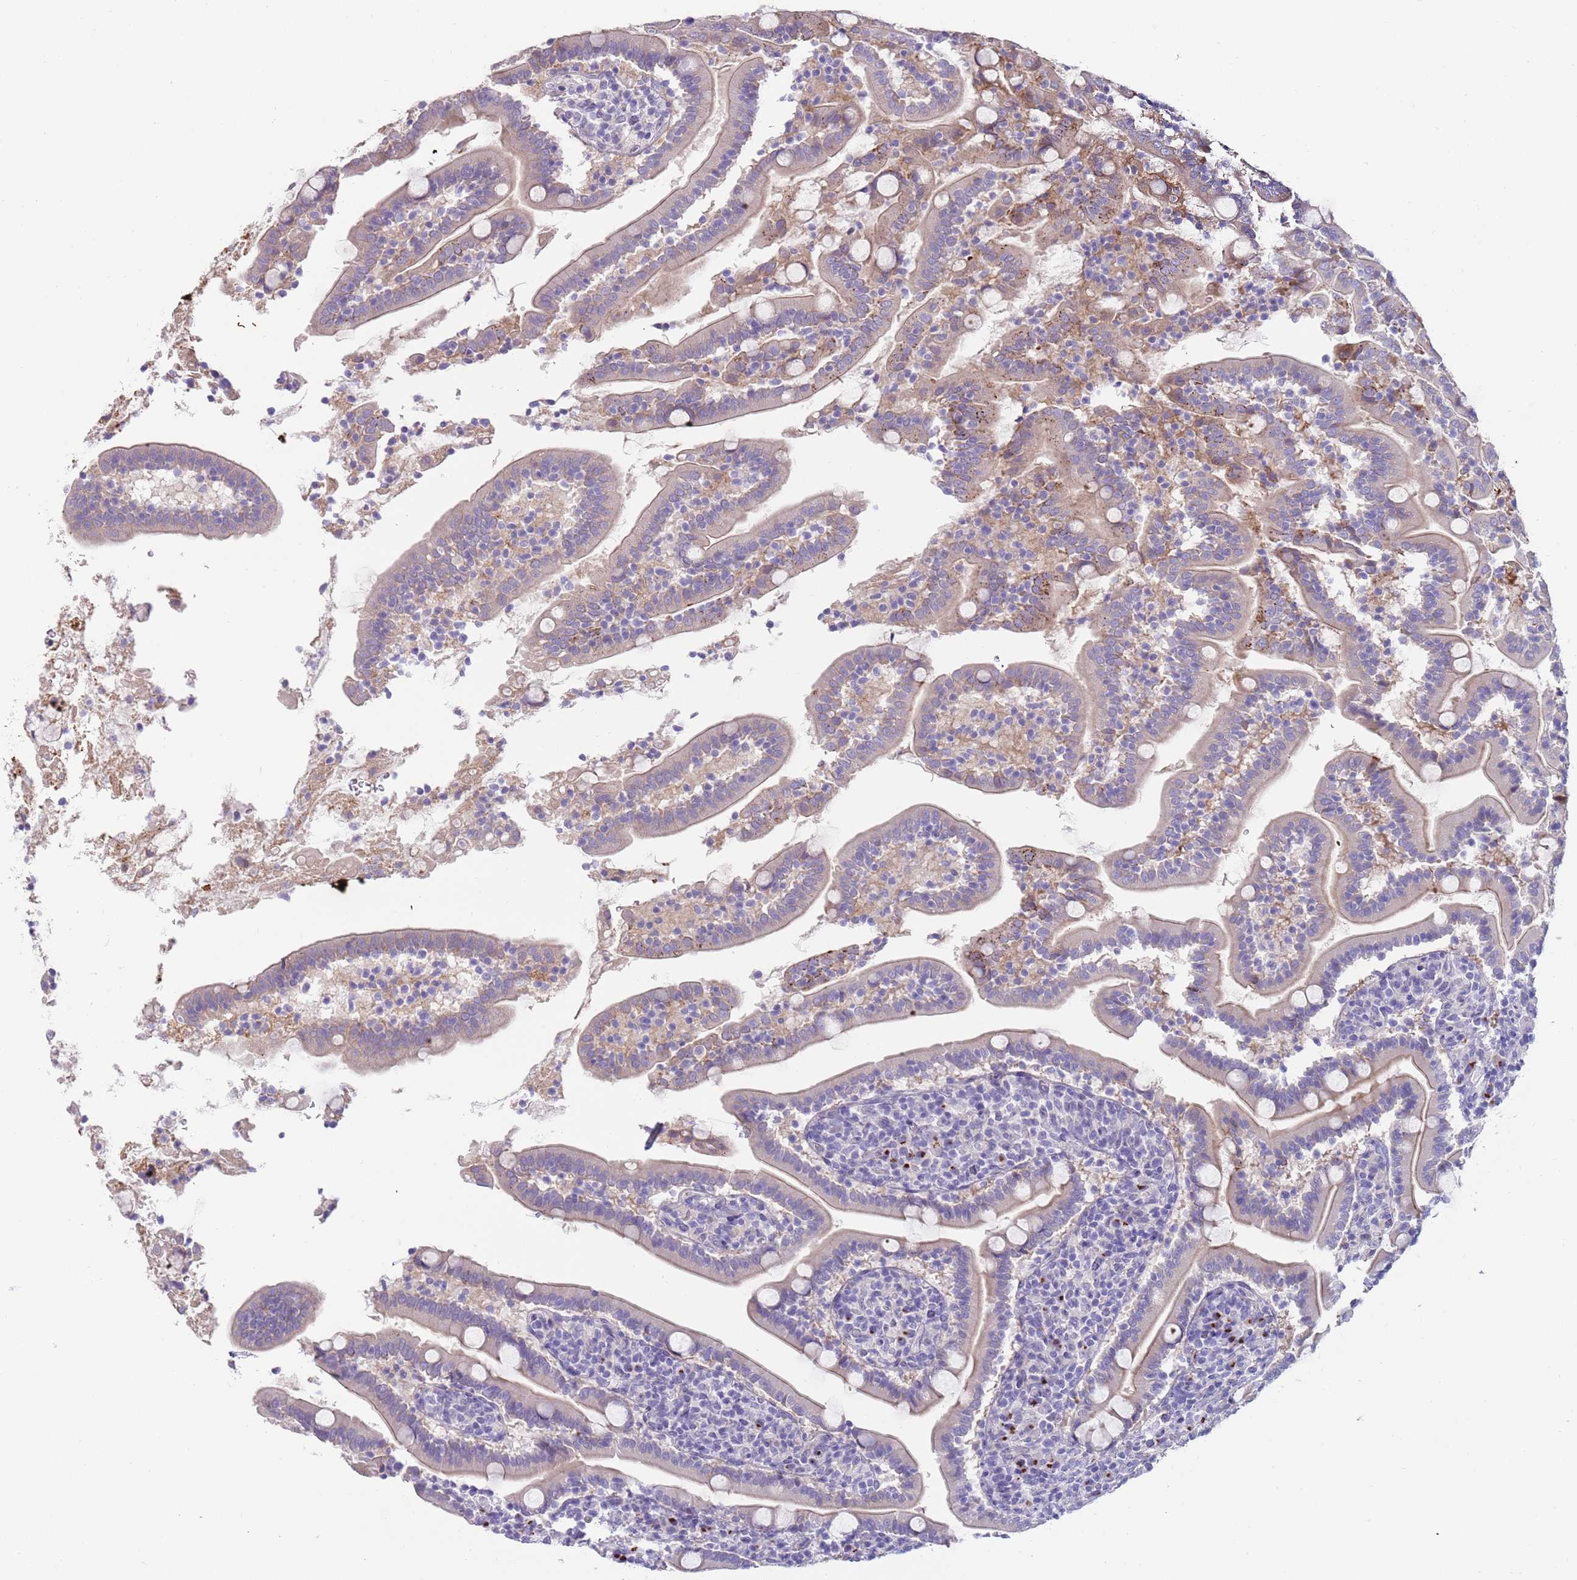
{"staining": {"intensity": "weak", "quantity": "25%-75%", "location": "cytoplasmic/membranous"}, "tissue": "duodenum", "cell_type": "Glandular cells", "image_type": "normal", "snomed": [{"axis": "morphology", "description": "Normal tissue, NOS"}, {"axis": "topography", "description": "Duodenum"}], "caption": "Protein positivity by immunohistochemistry exhibits weak cytoplasmic/membranous staining in approximately 25%-75% of glandular cells in benign duodenum. The staining was performed using DAB (3,3'-diaminobenzidine) to visualize the protein expression in brown, while the nuclei were stained in blue with hematoxylin (Magnification: 20x).", "gene": "C2CD3", "patient": {"sex": "male", "age": 35}}